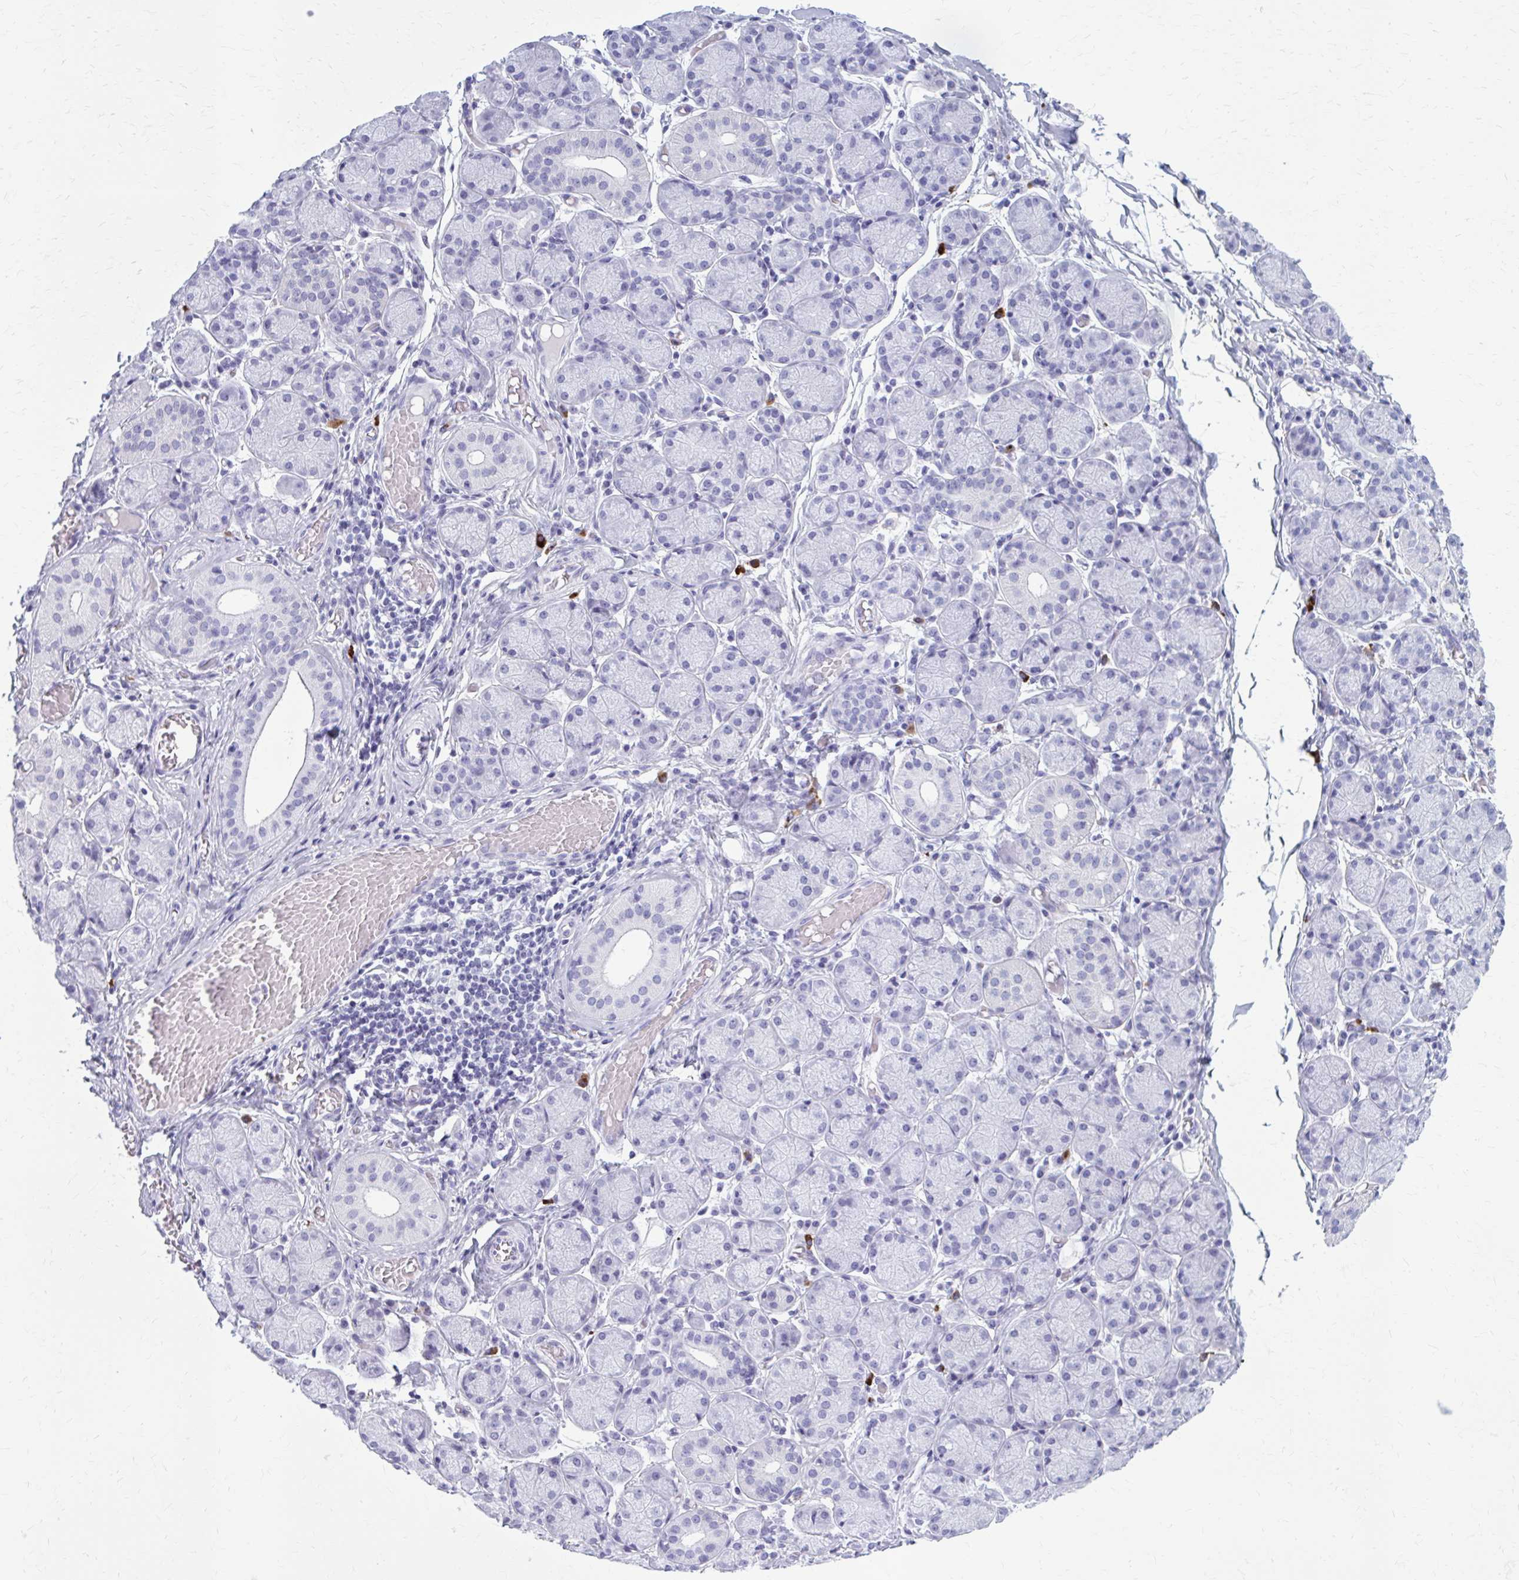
{"staining": {"intensity": "negative", "quantity": "none", "location": "none"}, "tissue": "salivary gland", "cell_type": "Glandular cells", "image_type": "normal", "snomed": [{"axis": "morphology", "description": "Normal tissue, NOS"}, {"axis": "topography", "description": "Salivary gland"}], "caption": "Image shows no significant protein staining in glandular cells of normal salivary gland.", "gene": "ZDHHC7", "patient": {"sex": "female", "age": 24}}